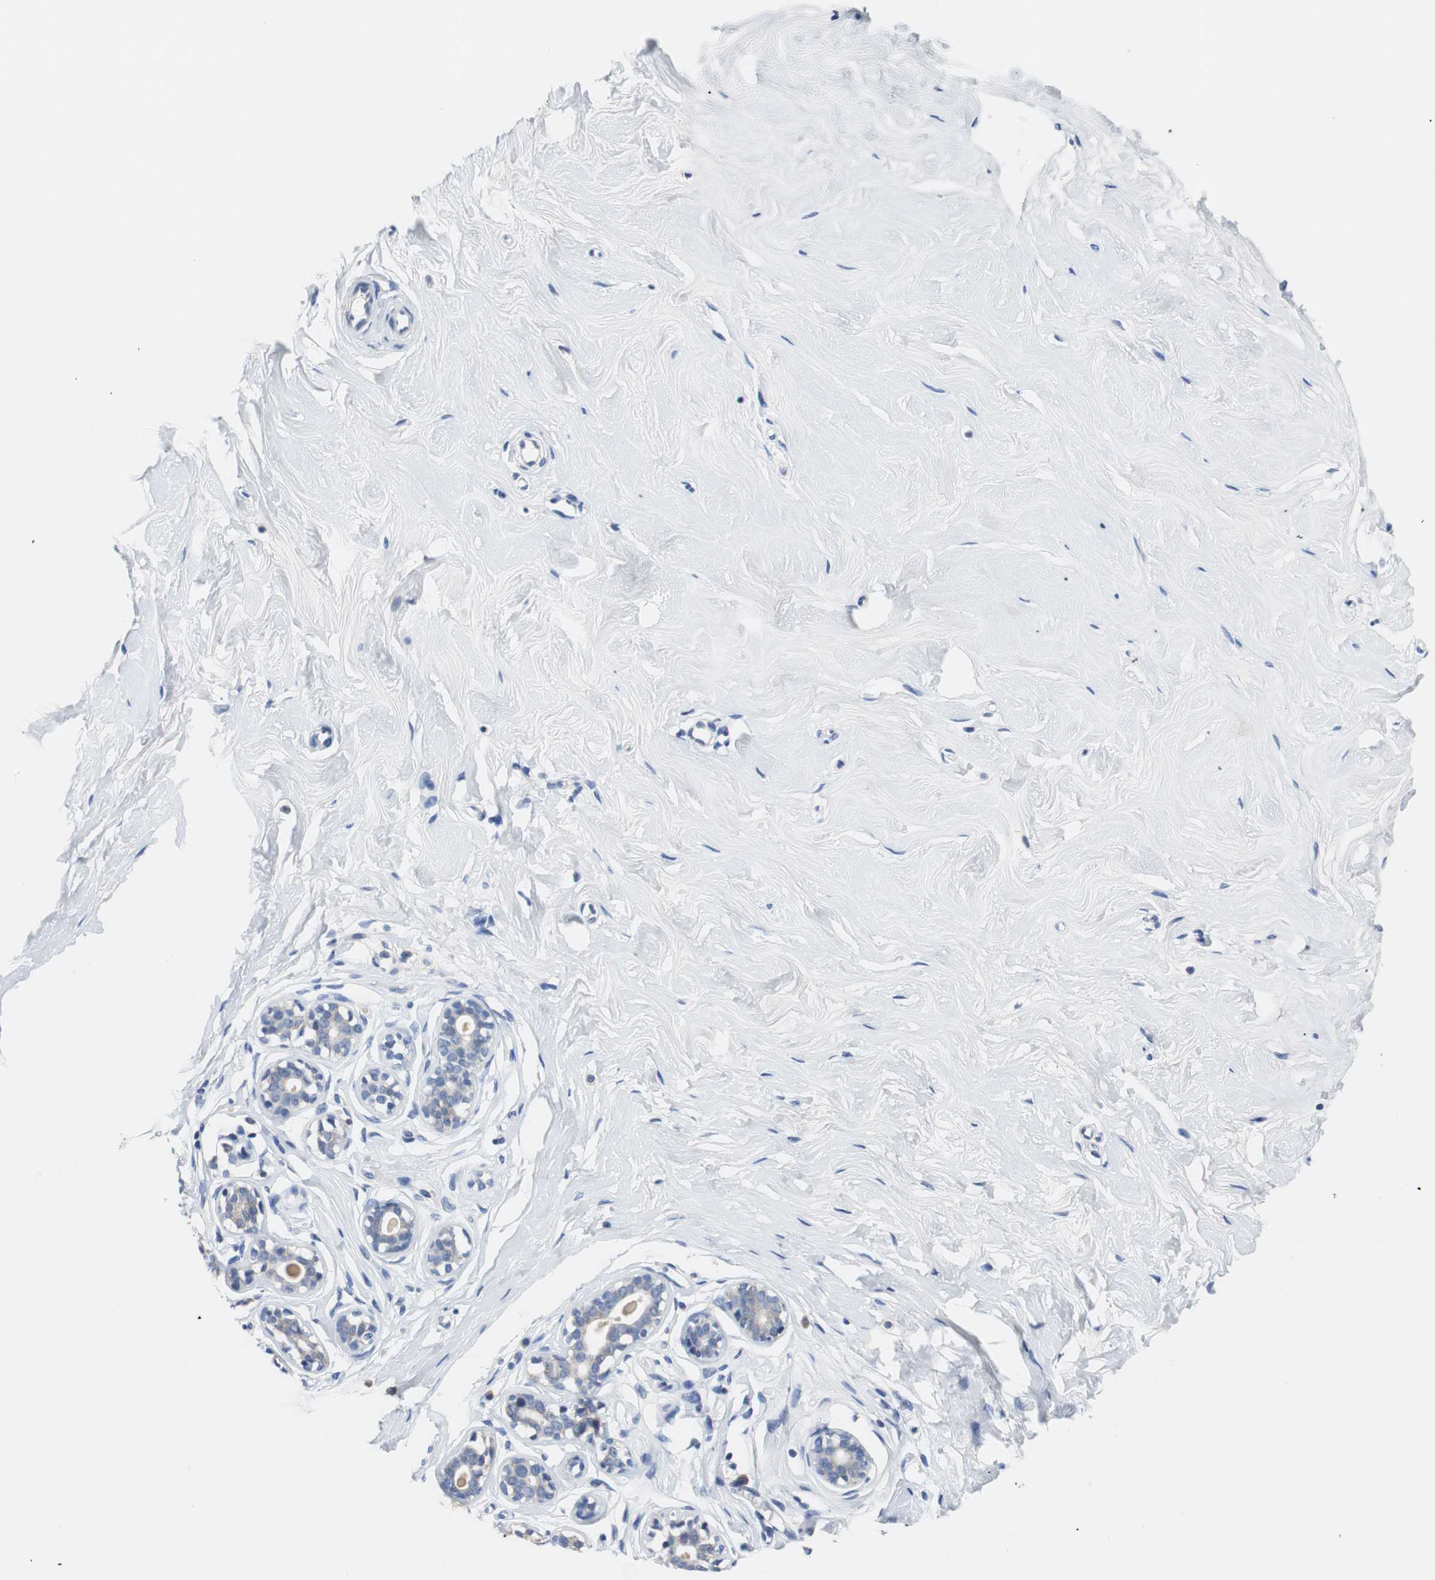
{"staining": {"intensity": "negative", "quantity": "none", "location": "none"}, "tissue": "breast", "cell_type": "Adipocytes", "image_type": "normal", "snomed": [{"axis": "morphology", "description": "Normal tissue, NOS"}, {"axis": "topography", "description": "Breast"}], "caption": "Immunohistochemistry (IHC) image of benign breast stained for a protein (brown), which reveals no staining in adipocytes. Brightfield microscopy of immunohistochemistry (IHC) stained with DAB (brown) and hematoxylin (blue), captured at high magnification.", "gene": "PCK1", "patient": {"sex": "female", "age": 23}}